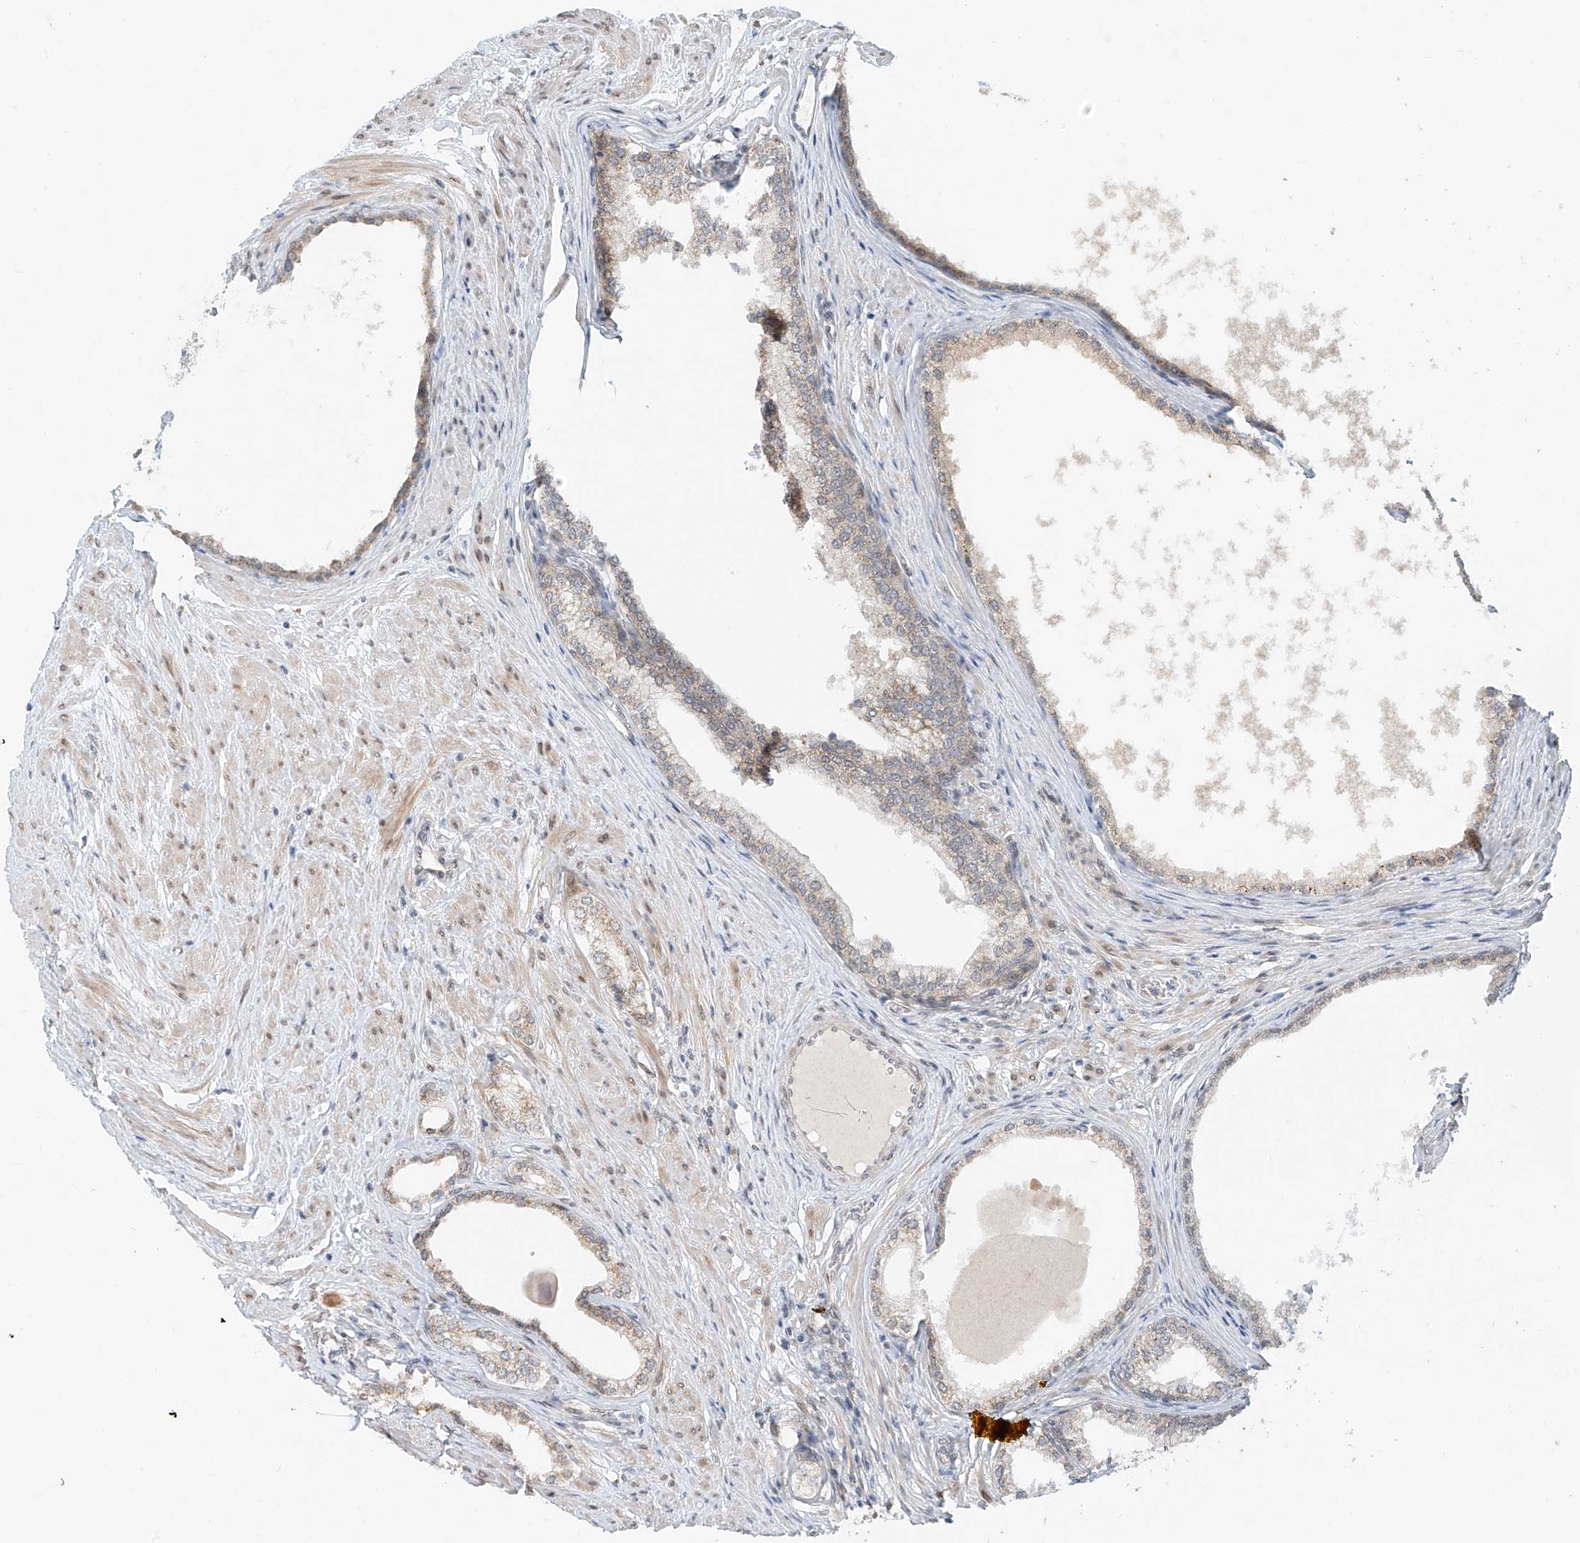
{"staining": {"intensity": "strong", "quantity": "25%-75%", "location": "cytoplasmic/membranous"}, "tissue": "prostate", "cell_type": "Glandular cells", "image_type": "normal", "snomed": [{"axis": "morphology", "description": "Normal tissue, NOS"}, {"axis": "morphology", "description": "Urothelial carcinoma, Low grade"}, {"axis": "topography", "description": "Urinary bladder"}, {"axis": "topography", "description": "Prostate"}], "caption": "Immunohistochemistry image of normal prostate: prostate stained using IHC displays high levels of strong protein expression localized specifically in the cytoplasmic/membranous of glandular cells, appearing as a cytoplasmic/membranous brown color.", "gene": "STARD9", "patient": {"sex": "male", "age": 60}}